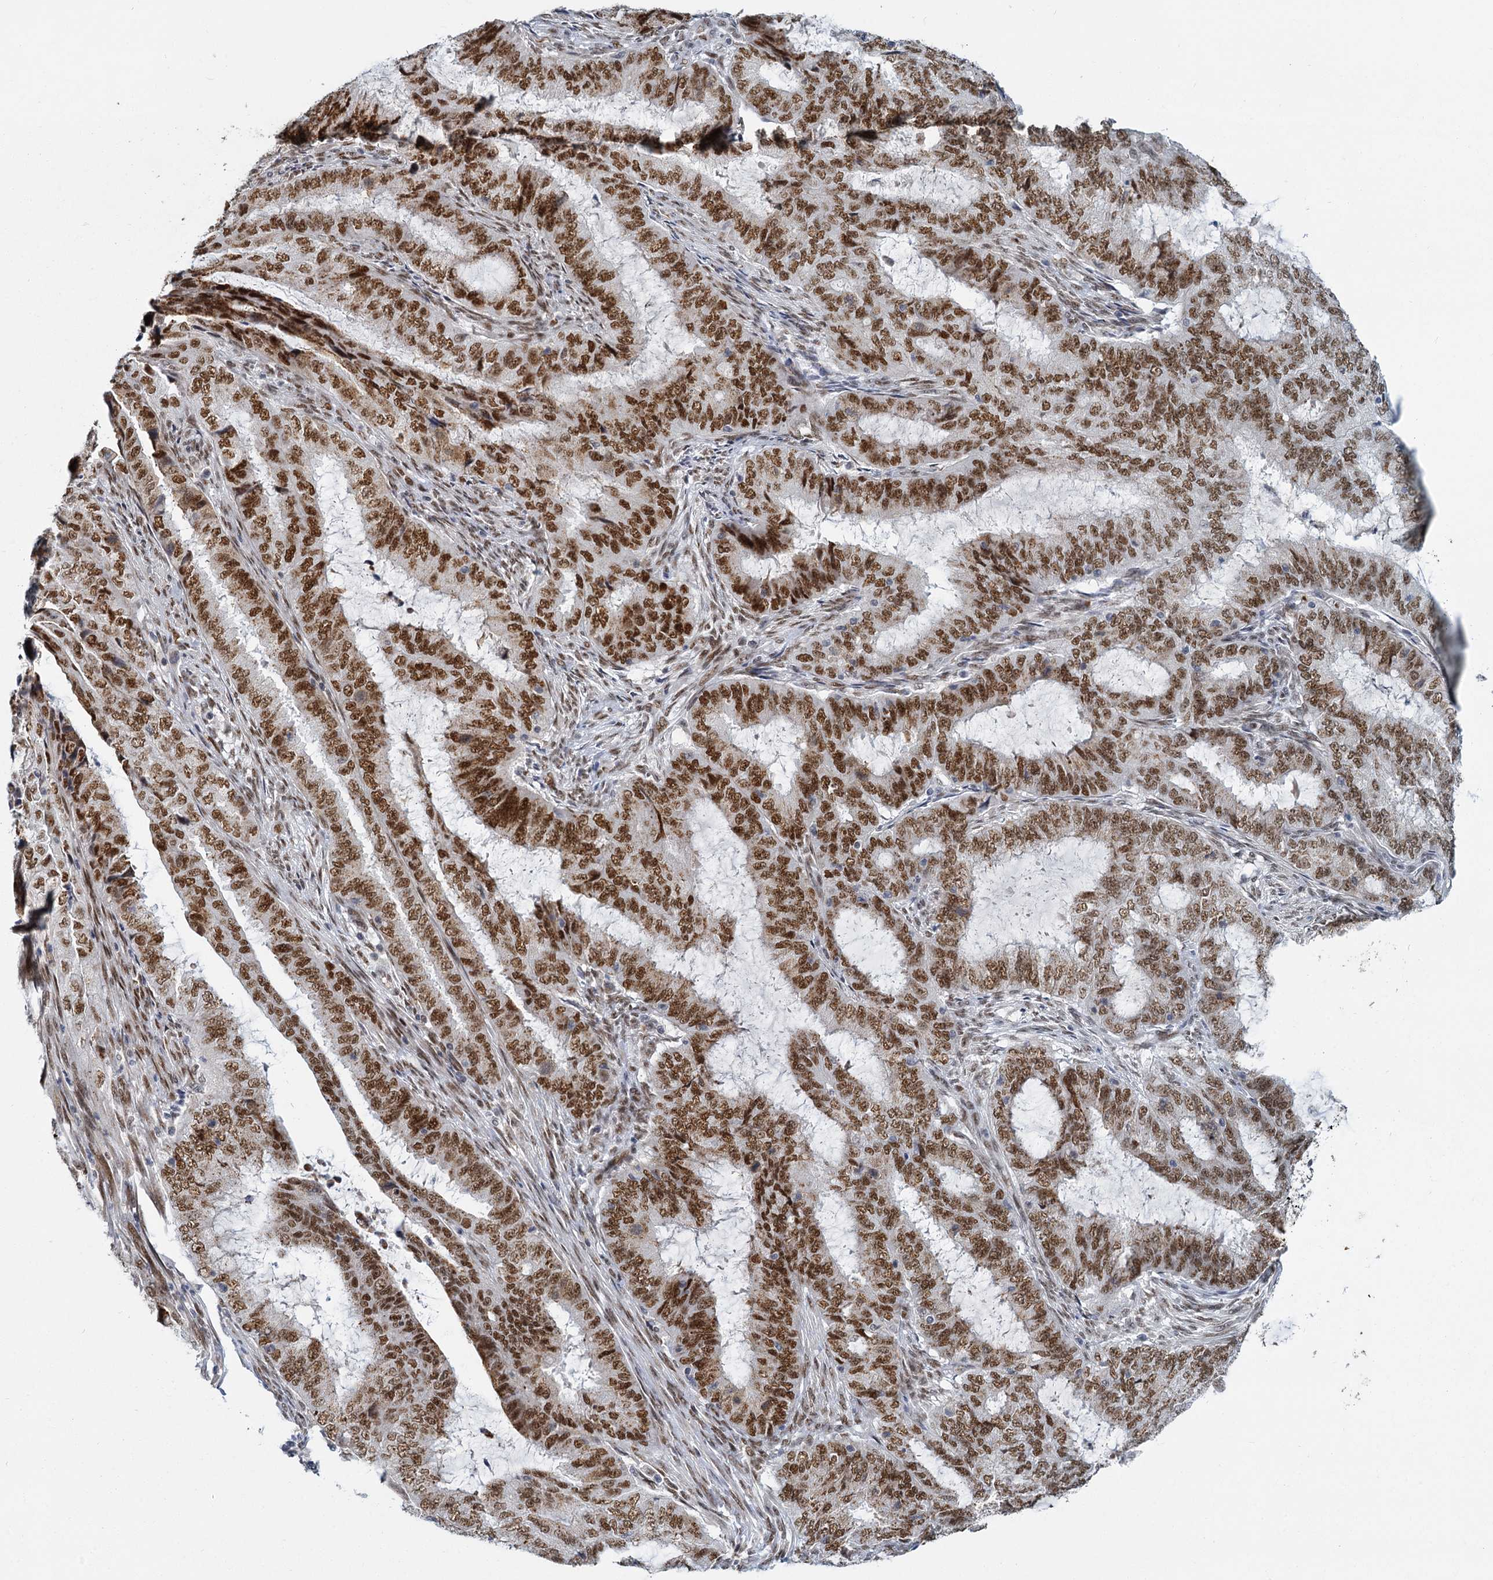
{"staining": {"intensity": "moderate", "quantity": ">75%", "location": "nuclear"}, "tissue": "endometrial cancer", "cell_type": "Tumor cells", "image_type": "cancer", "snomed": [{"axis": "morphology", "description": "Adenocarcinoma, NOS"}, {"axis": "topography", "description": "Endometrium"}], "caption": "Immunohistochemical staining of endometrial cancer (adenocarcinoma) shows medium levels of moderate nuclear positivity in approximately >75% of tumor cells.", "gene": "RPRD1A", "patient": {"sex": "female", "age": 51}}